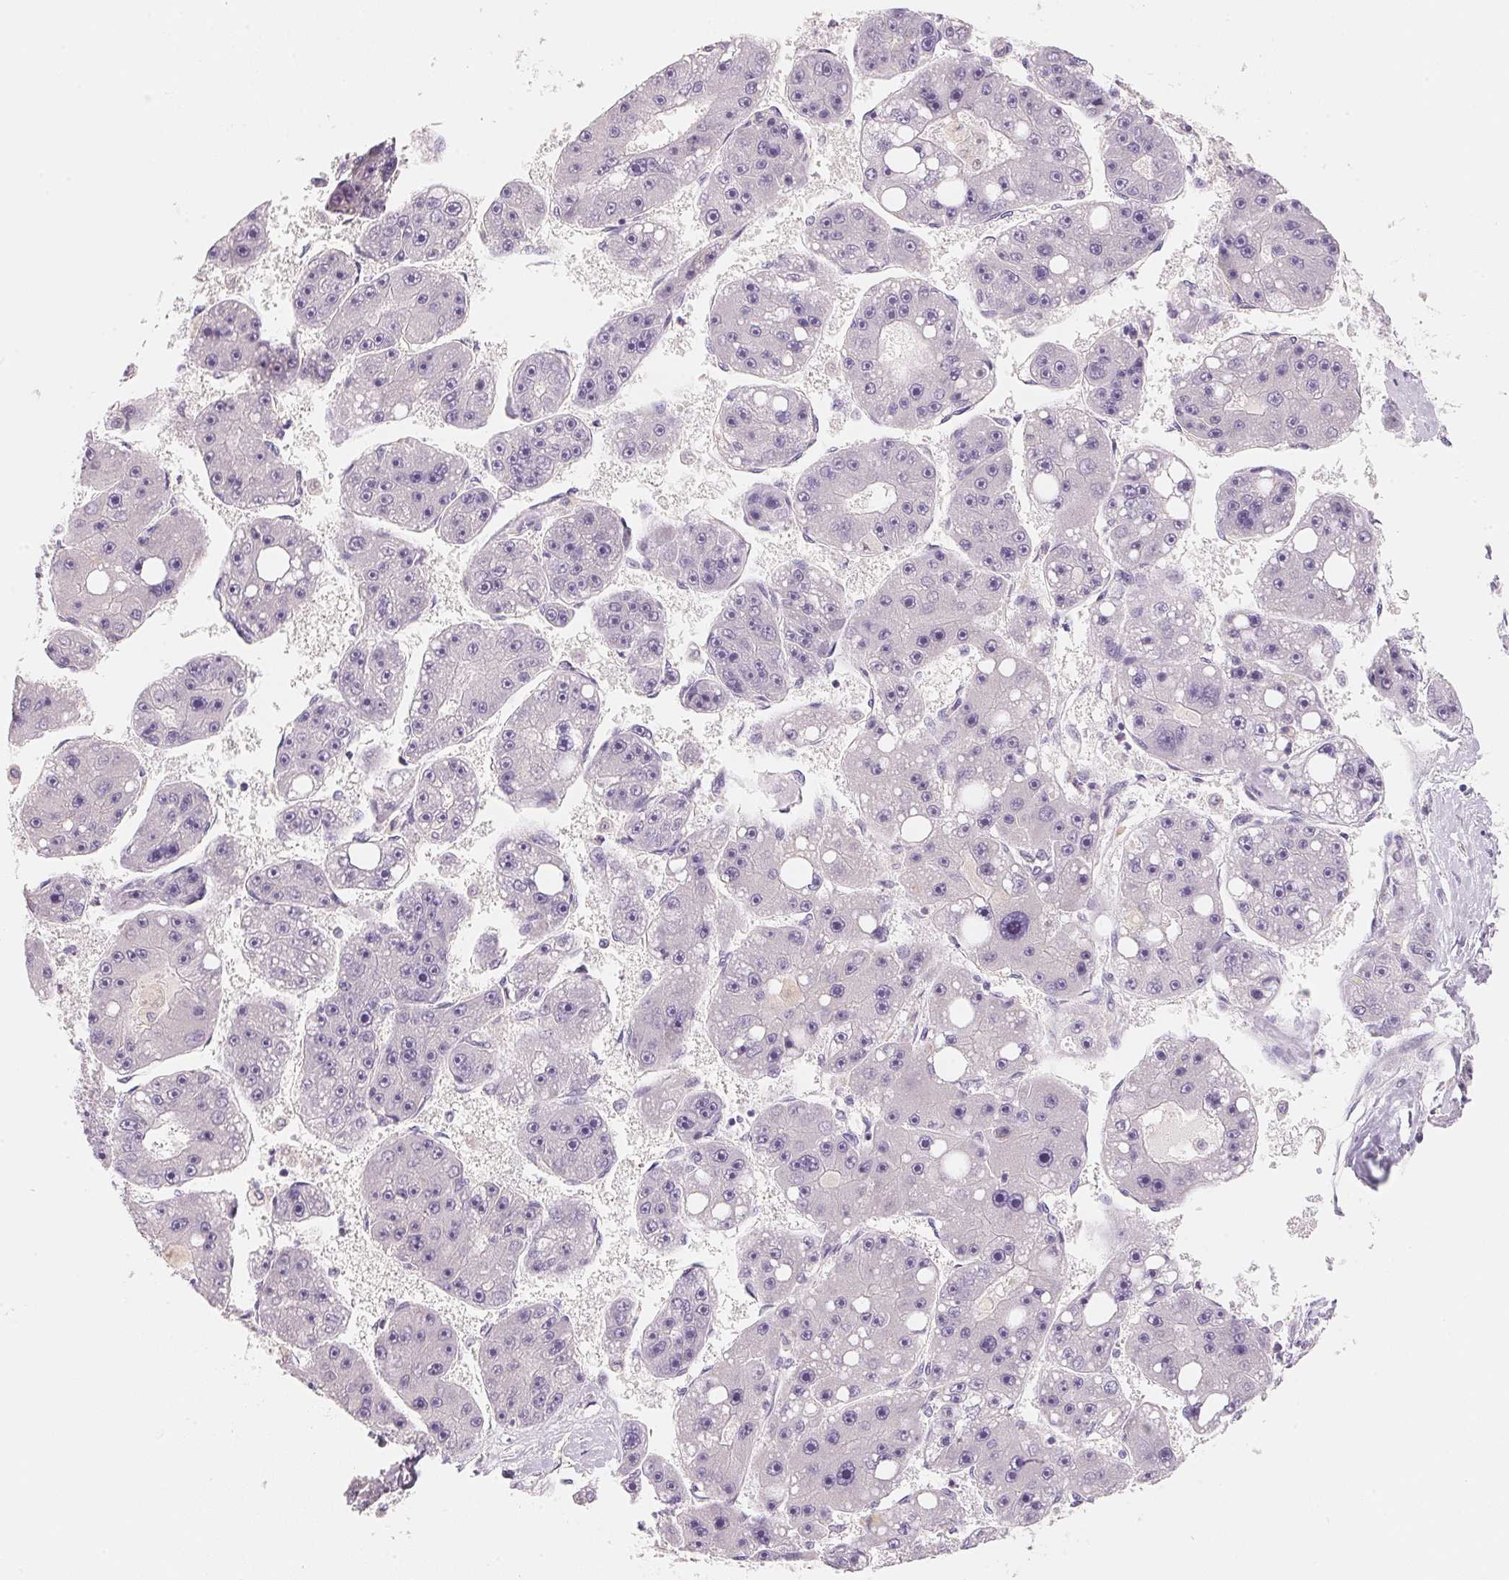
{"staining": {"intensity": "negative", "quantity": "none", "location": "none"}, "tissue": "liver cancer", "cell_type": "Tumor cells", "image_type": "cancer", "snomed": [{"axis": "morphology", "description": "Carcinoma, Hepatocellular, NOS"}, {"axis": "topography", "description": "Liver"}], "caption": "The histopathology image exhibits no staining of tumor cells in liver cancer. (DAB immunohistochemistry with hematoxylin counter stain).", "gene": "MCOLN3", "patient": {"sex": "female", "age": 61}}